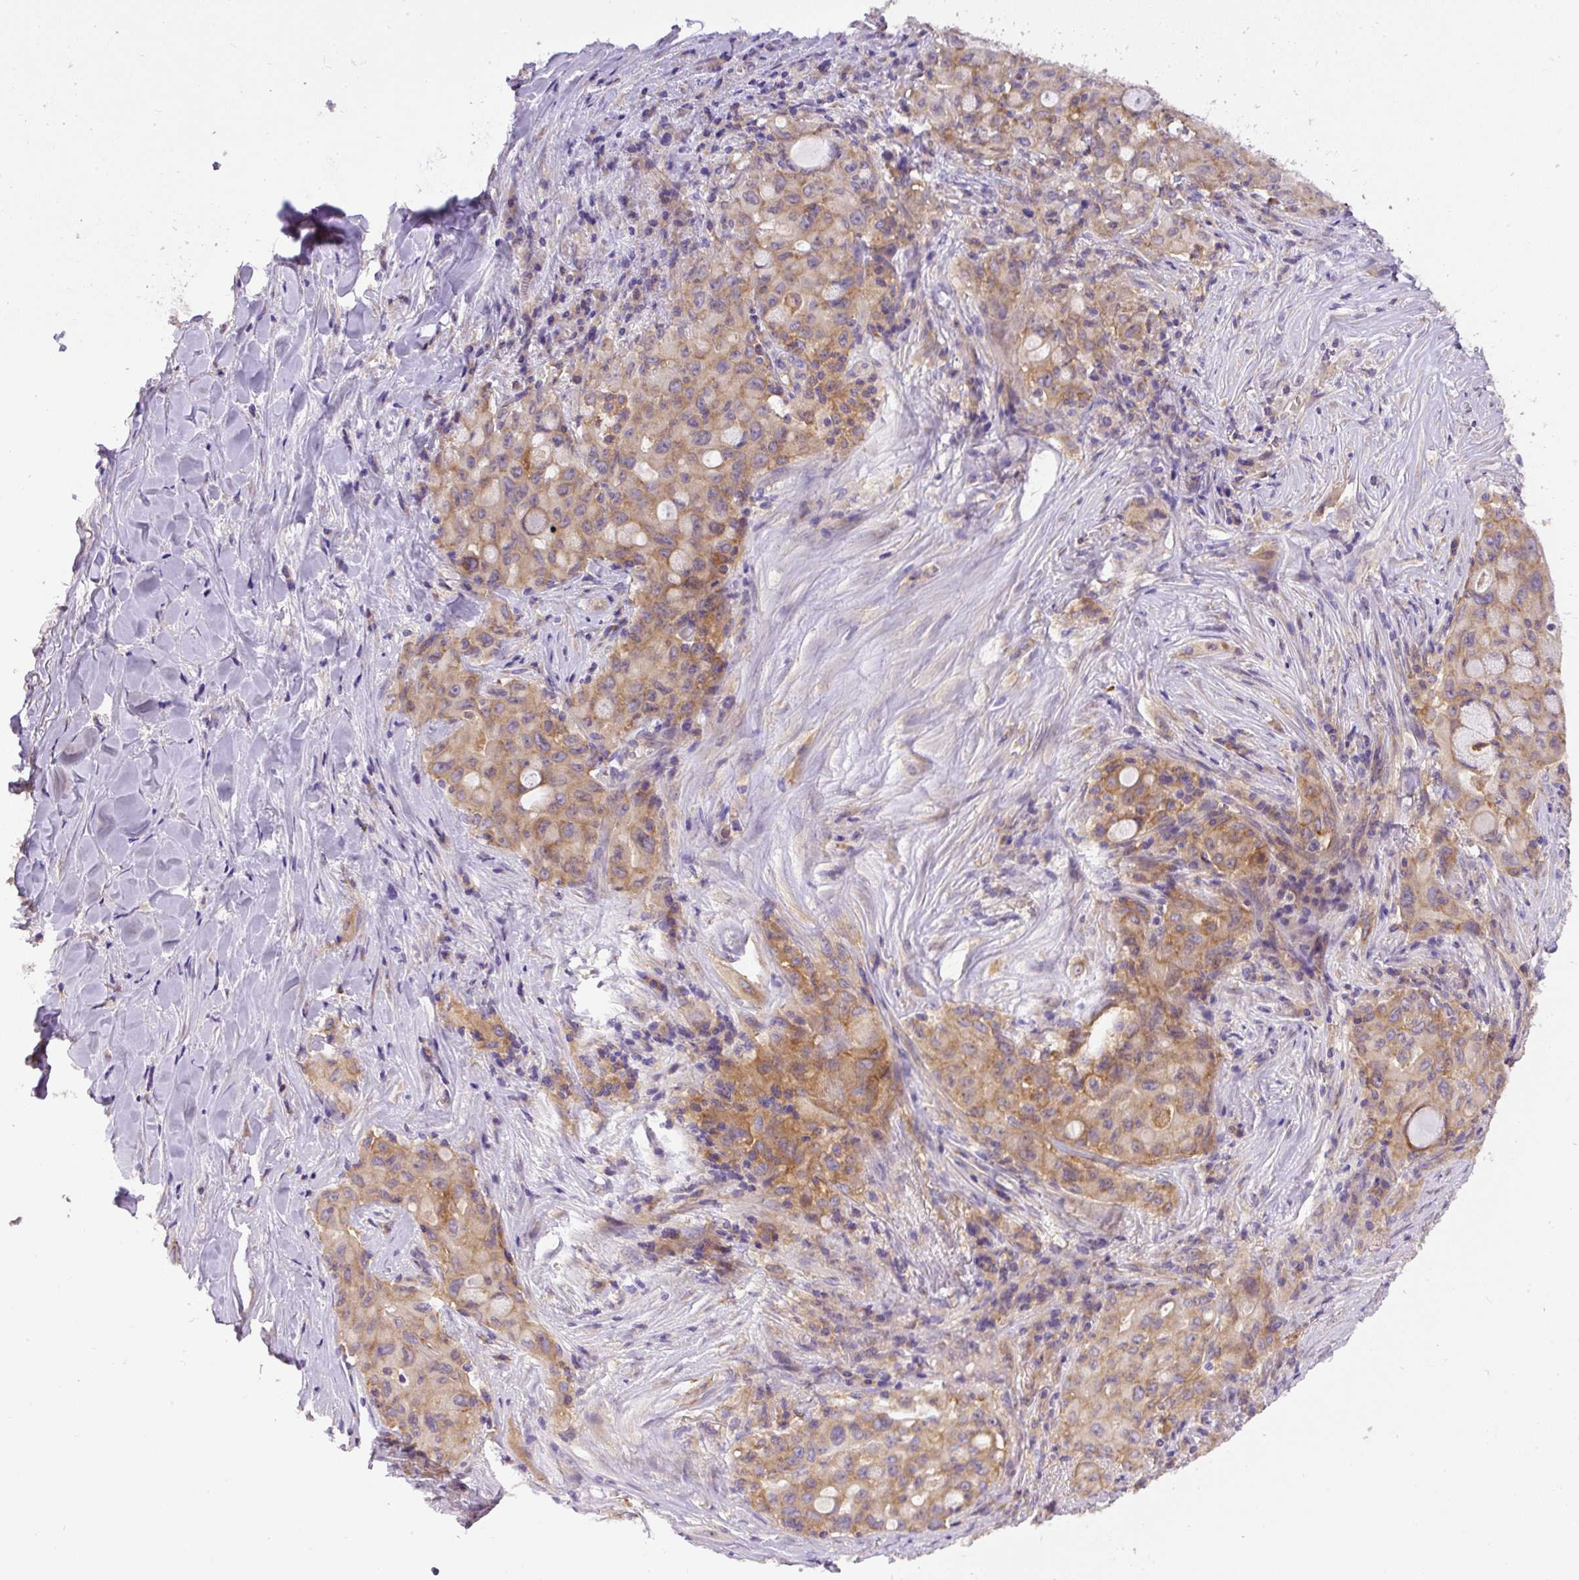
{"staining": {"intensity": "moderate", "quantity": ">75%", "location": "cytoplasmic/membranous"}, "tissue": "lung cancer", "cell_type": "Tumor cells", "image_type": "cancer", "snomed": [{"axis": "morphology", "description": "Adenocarcinoma, NOS"}, {"axis": "topography", "description": "Lung"}], "caption": "About >75% of tumor cells in human lung cancer (adenocarcinoma) reveal moderate cytoplasmic/membranous protein positivity as visualized by brown immunohistochemical staining.", "gene": "DAPK1", "patient": {"sex": "female", "age": 44}}